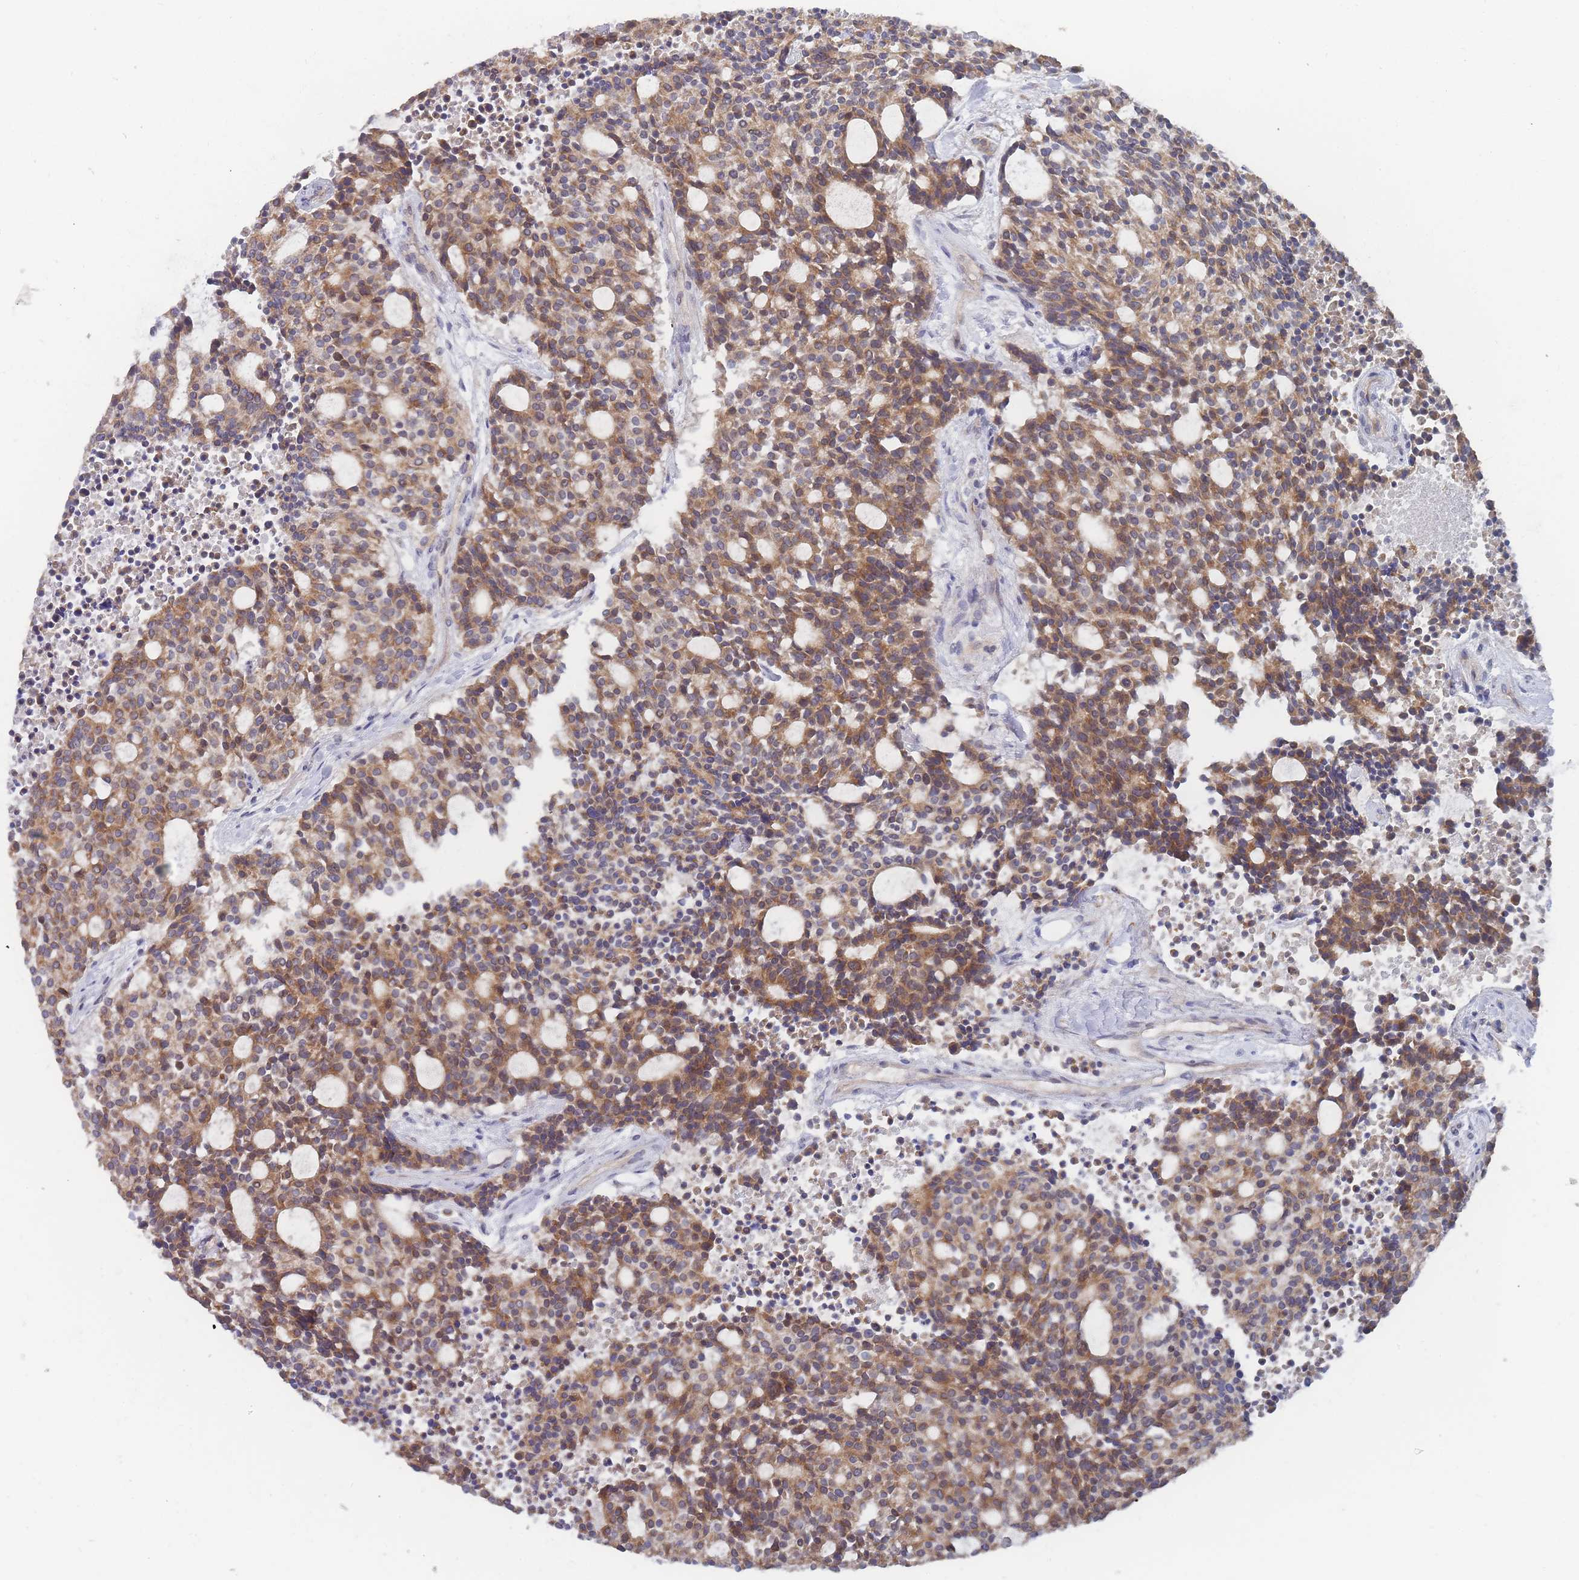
{"staining": {"intensity": "moderate", "quantity": ">75%", "location": "cytoplasmic/membranous"}, "tissue": "carcinoid", "cell_type": "Tumor cells", "image_type": "cancer", "snomed": [{"axis": "morphology", "description": "Carcinoid, malignant, NOS"}, {"axis": "topography", "description": "Pancreas"}], "caption": "DAB immunohistochemical staining of malignant carcinoid demonstrates moderate cytoplasmic/membranous protein staining in approximately >75% of tumor cells. The protein of interest is shown in brown color, while the nuclei are stained blue.", "gene": "SLC35F5", "patient": {"sex": "female", "age": 54}}